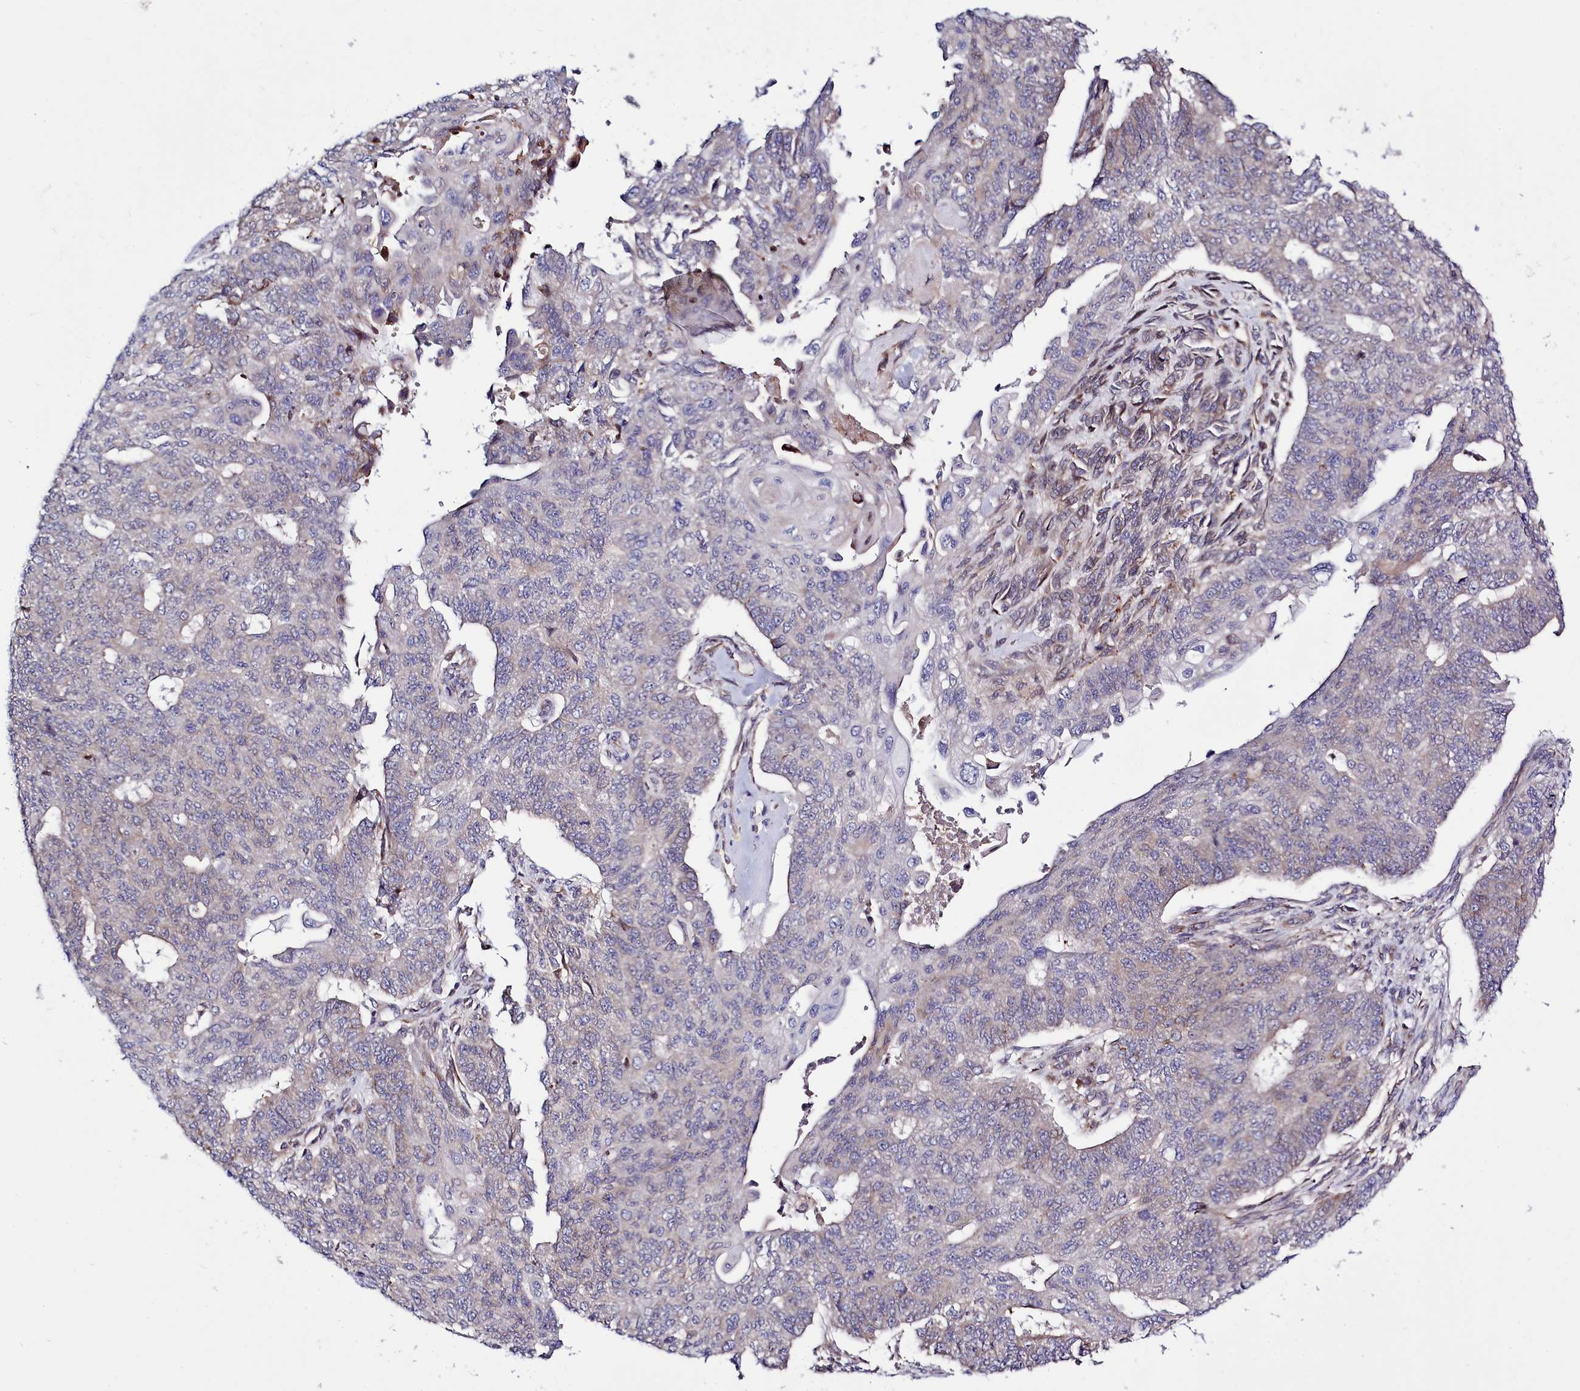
{"staining": {"intensity": "negative", "quantity": "none", "location": "none"}, "tissue": "endometrial cancer", "cell_type": "Tumor cells", "image_type": "cancer", "snomed": [{"axis": "morphology", "description": "Adenocarcinoma, NOS"}, {"axis": "topography", "description": "Endometrium"}], "caption": "Immunohistochemistry photomicrograph of human adenocarcinoma (endometrial) stained for a protein (brown), which shows no expression in tumor cells.", "gene": "RAPGEF4", "patient": {"sex": "female", "age": 32}}